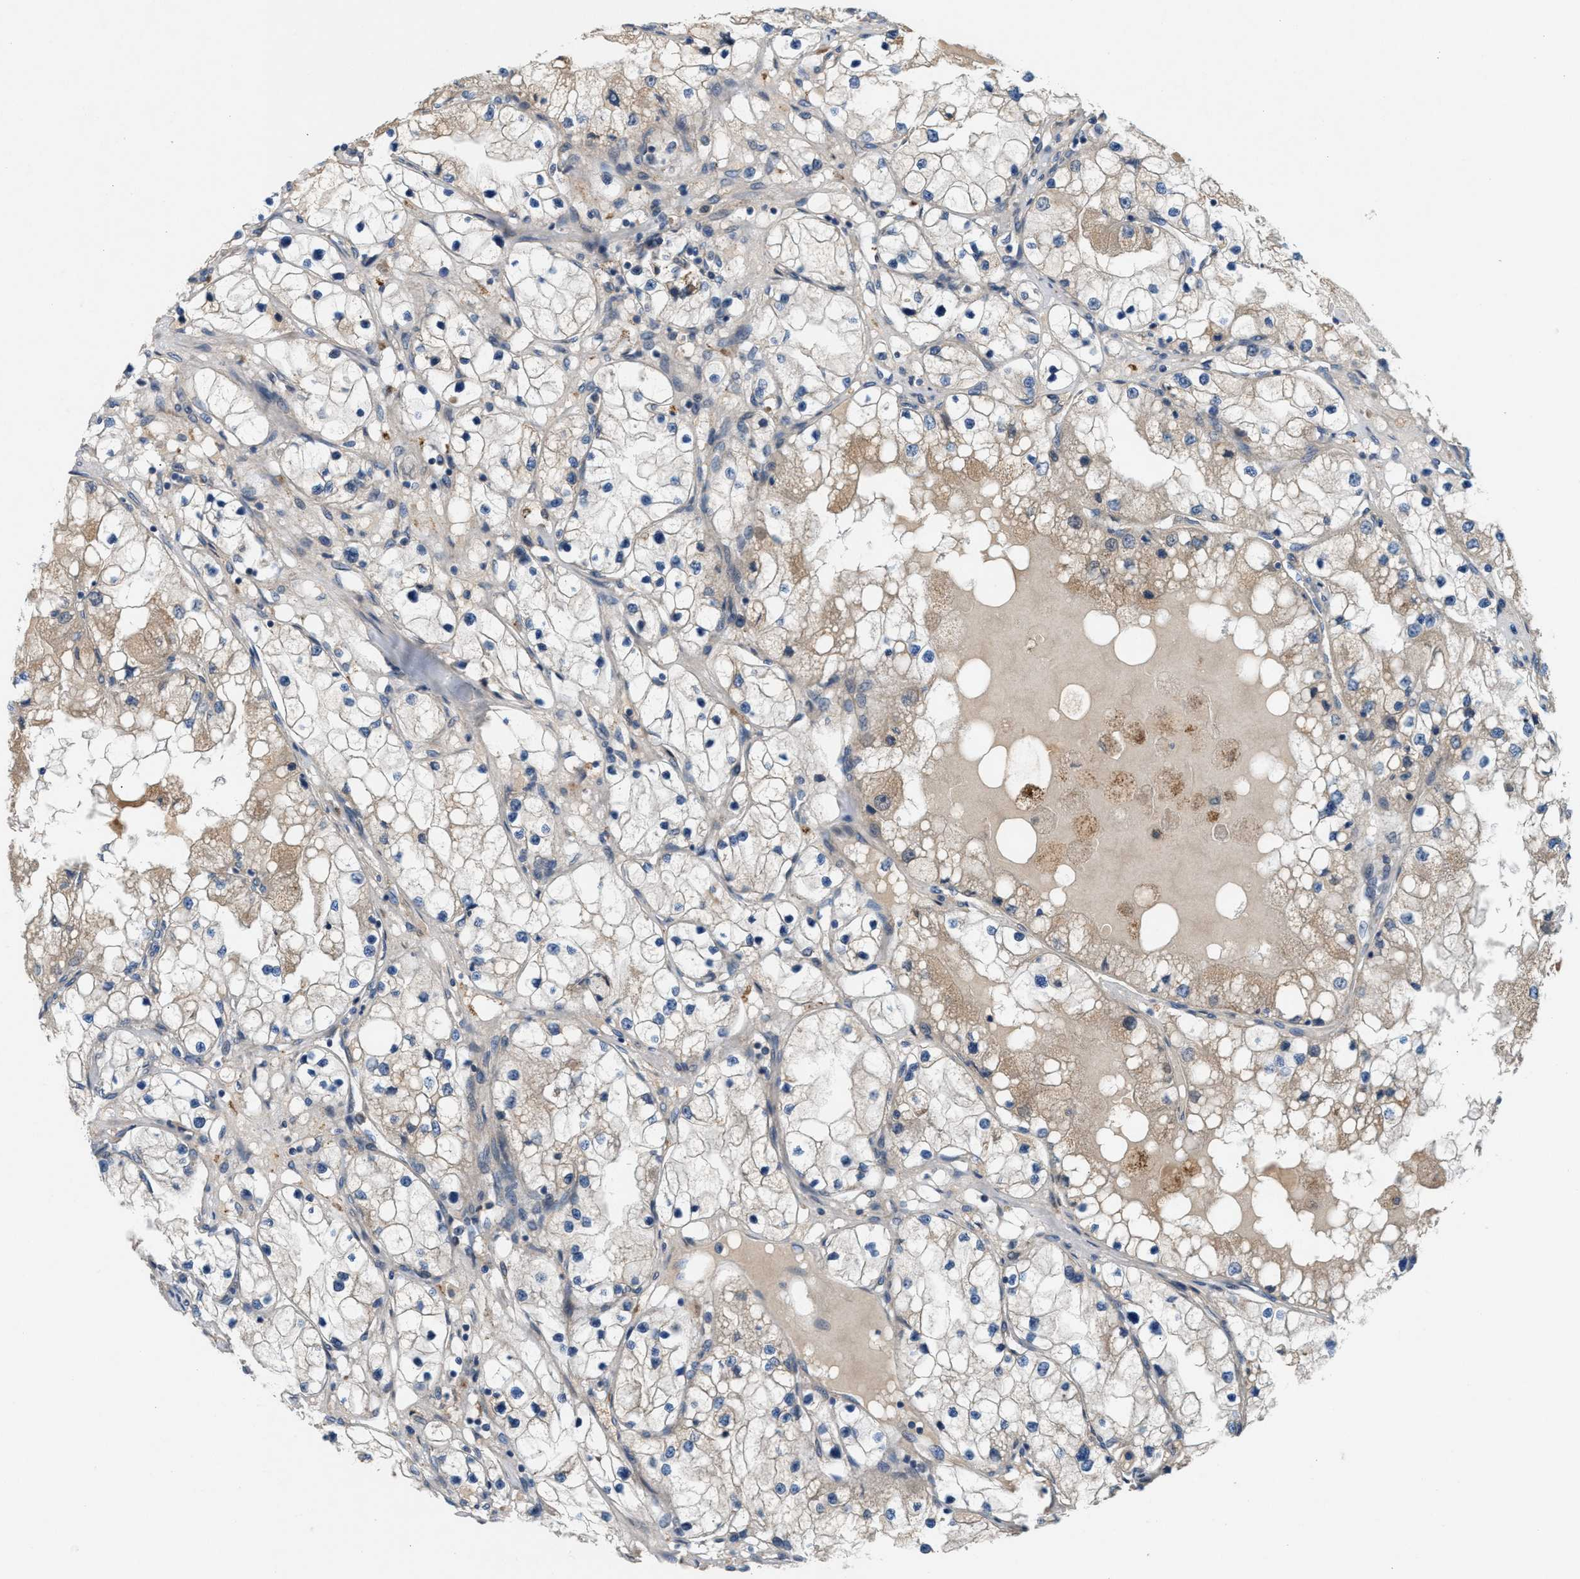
{"staining": {"intensity": "weak", "quantity": "<25%", "location": "cytoplasmic/membranous"}, "tissue": "renal cancer", "cell_type": "Tumor cells", "image_type": "cancer", "snomed": [{"axis": "morphology", "description": "Adenocarcinoma, NOS"}, {"axis": "topography", "description": "Kidney"}], "caption": "Micrograph shows no protein staining in tumor cells of renal cancer tissue.", "gene": "CYB5D1", "patient": {"sex": "male", "age": 68}}